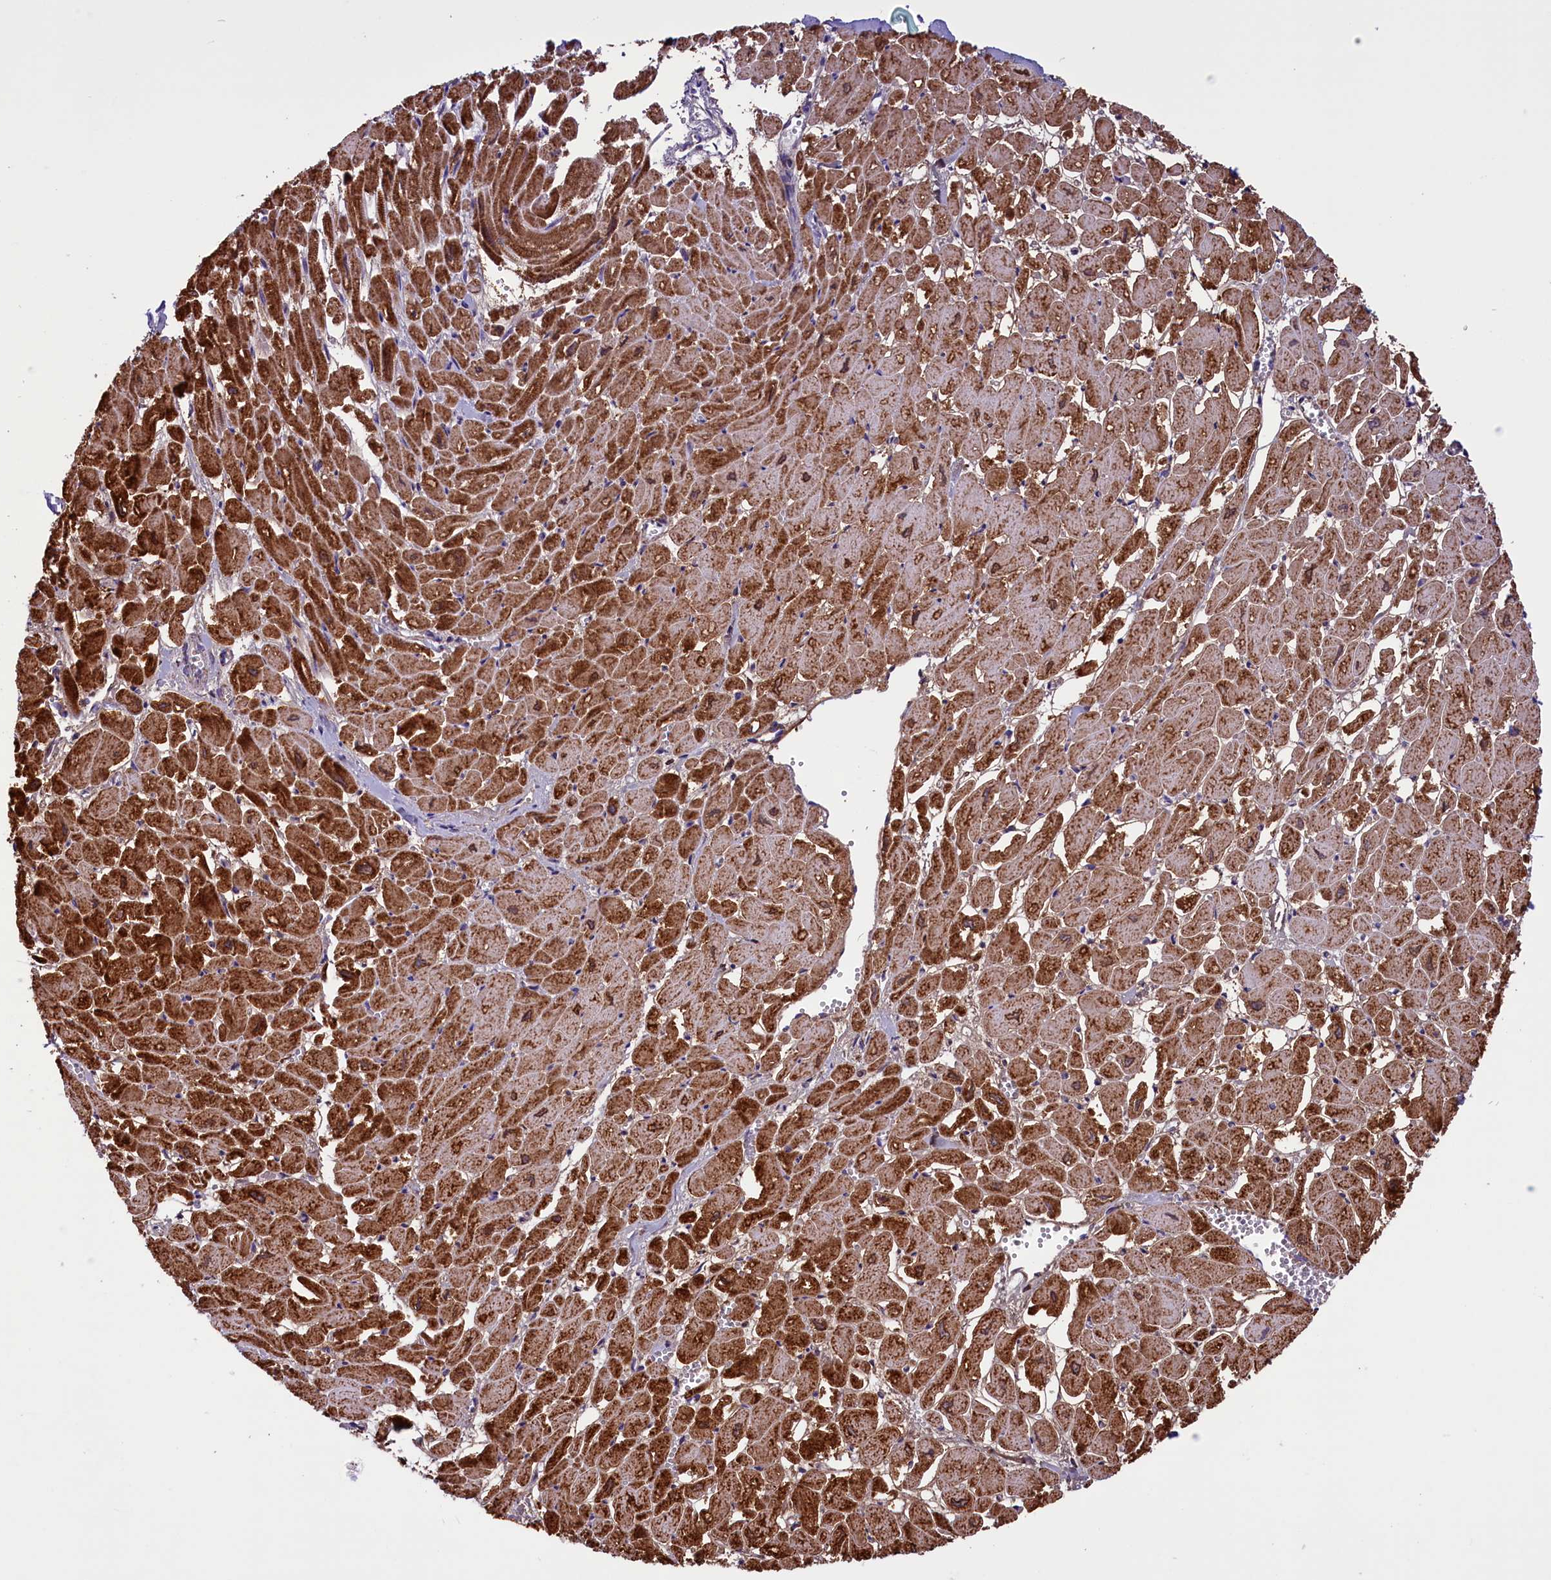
{"staining": {"intensity": "strong", "quantity": ">75%", "location": "cytoplasmic/membranous"}, "tissue": "heart muscle", "cell_type": "Cardiomyocytes", "image_type": "normal", "snomed": [{"axis": "morphology", "description": "Normal tissue, NOS"}, {"axis": "topography", "description": "Heart"}], "caption": "The image demonstrates staining of normal heart muscle, revealing strong cytoplasmic/membranous protein staining (brown color) within cardiomyocytes.", "gene": "ICA1L", "patient": {"sex": "male", "age": 54}}